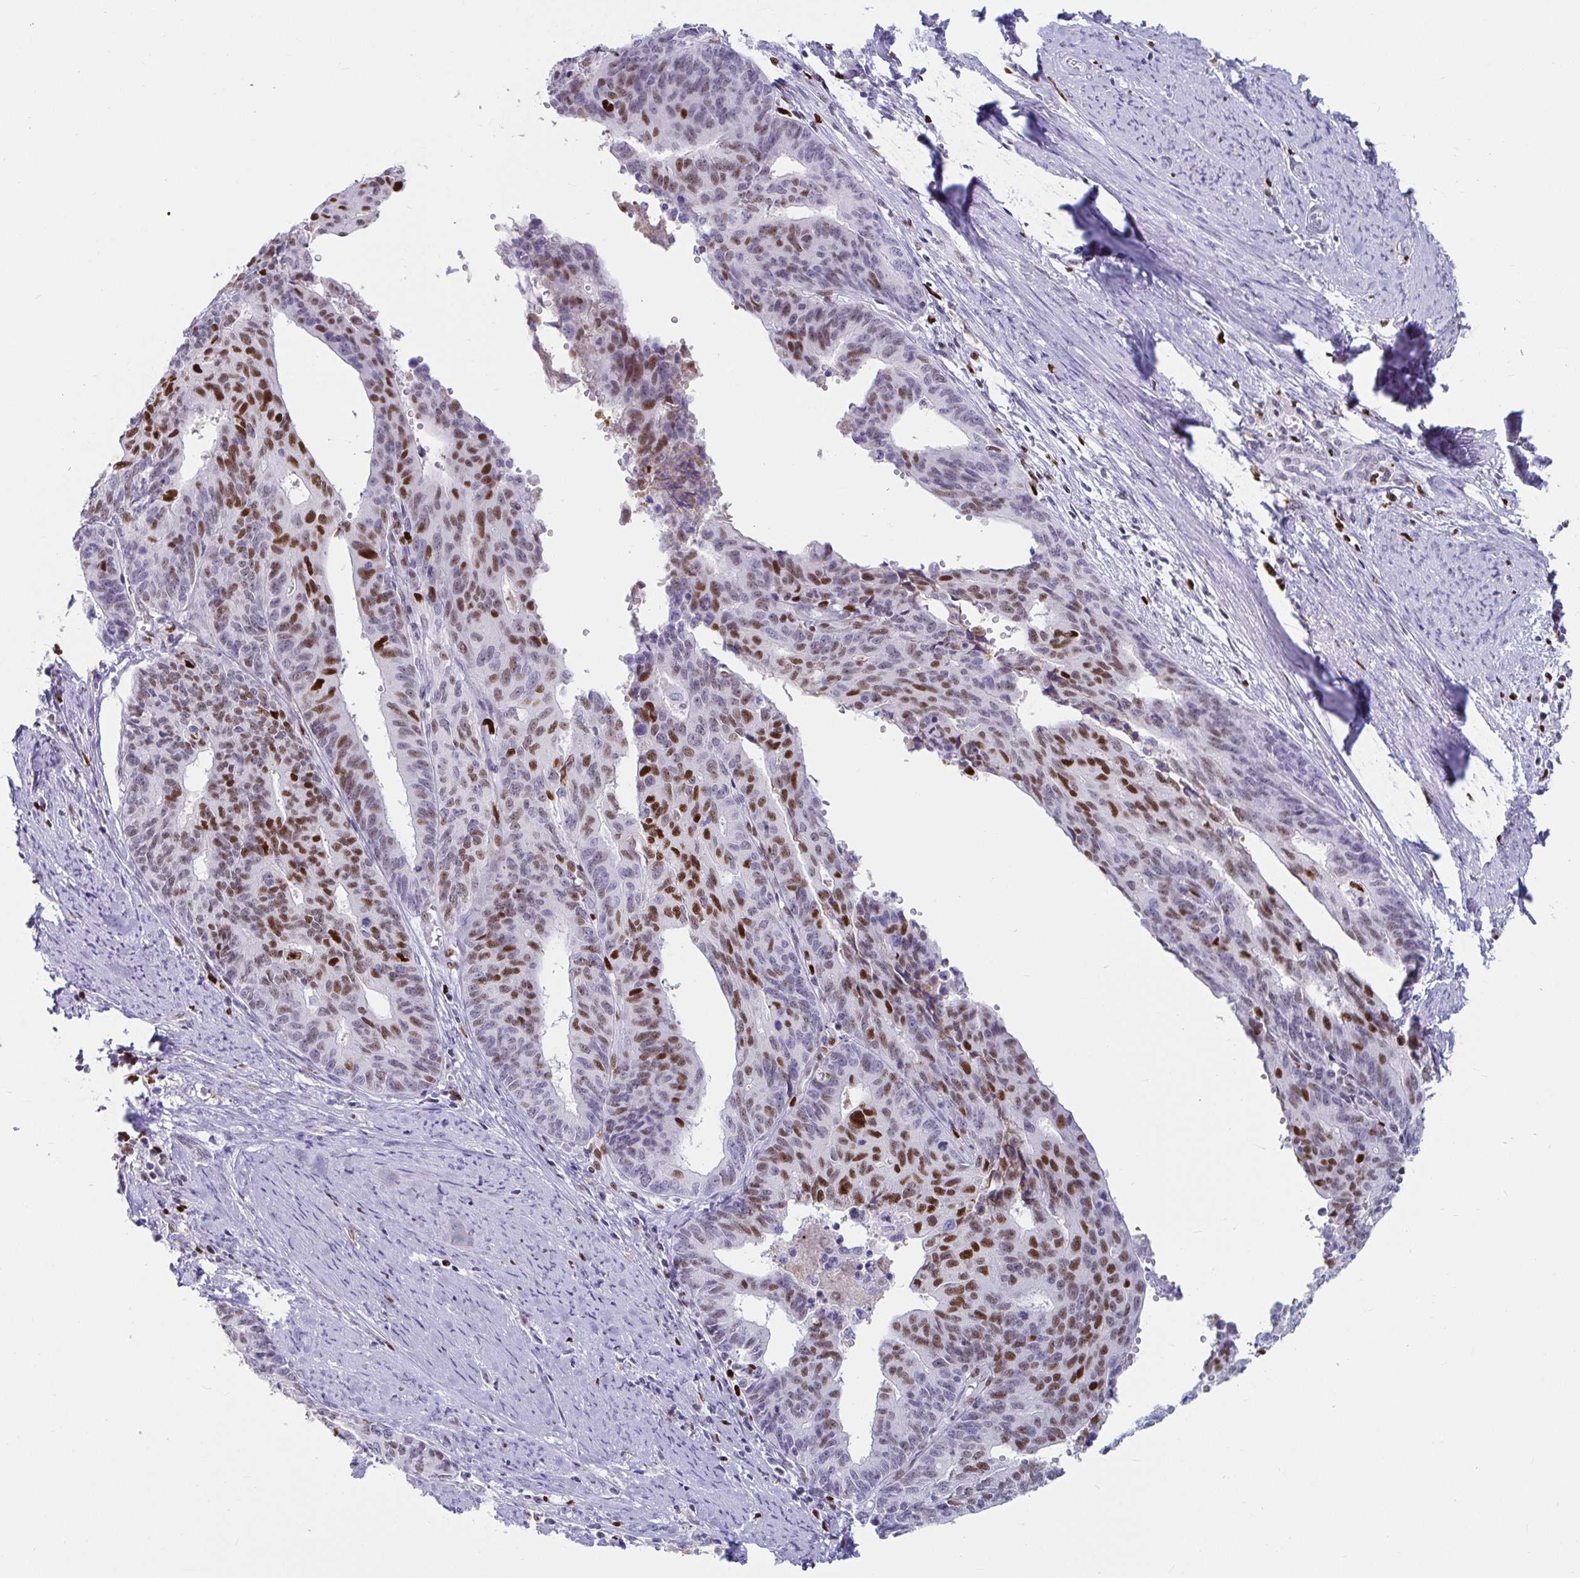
{"staining": {"intensity": "strong", "quantity": "25%-75%", "location": "nuclear"}, "tissue": "endometrial cancer", "cell_type": "Tumor cells", "image_type": "cancer", "snomed": [{"axis": "morphology", "description": "Adenocarcinoma, NOS"}, {"axis": "topography", "description": "Endometrium"}], "caption": "A photomicrograph of endometrial adenocarcinoma stained for a protein reveals strong nuclear brown staining in tumor cells.", "gene": "ZNF586", "patient": {"sex": "female", "age": 65}}